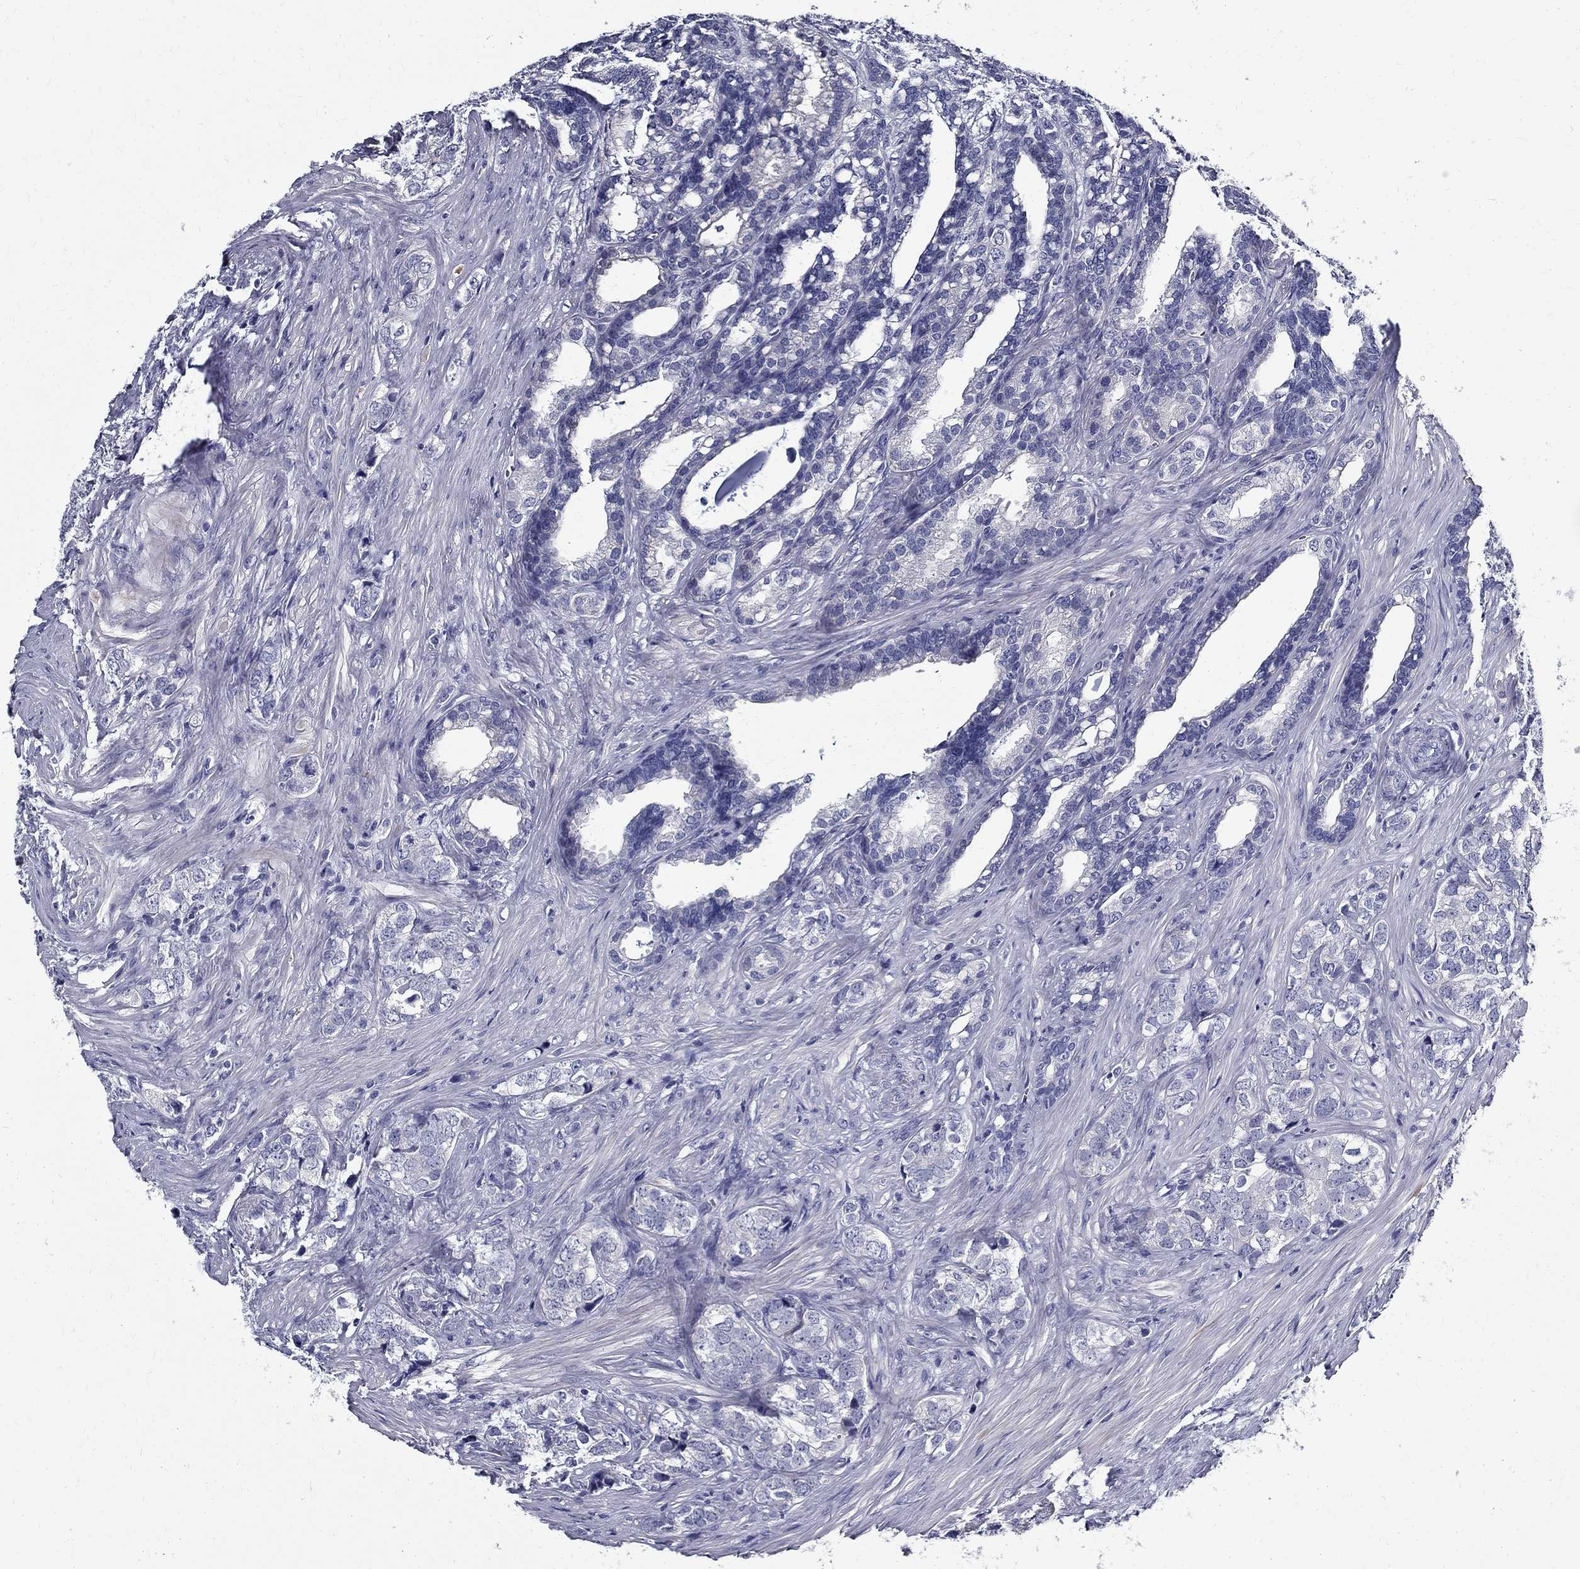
{"staining": {"intensity": "negative", "quantity": "none", "location": "none"}, "tissue": "prostate cancer", "cell_type": "Tumor cells", "image_type": "cancer", "snomed": [{"axis": "morphology", "description": "Adenocarcinoma, NOS"}, {"axis": "topography", "description": "Prostate and seminal vesicle, NOS"}], "caption": "Immunohistochemistry image of neoplastic tissue: prostate adenocarcinoma stained with DAB (3,3'-diaminobenzidine) shows no significant protein expression in tumor cells.", "gene": "TGM4", "patient": {"sex": "male", "age": 63}}